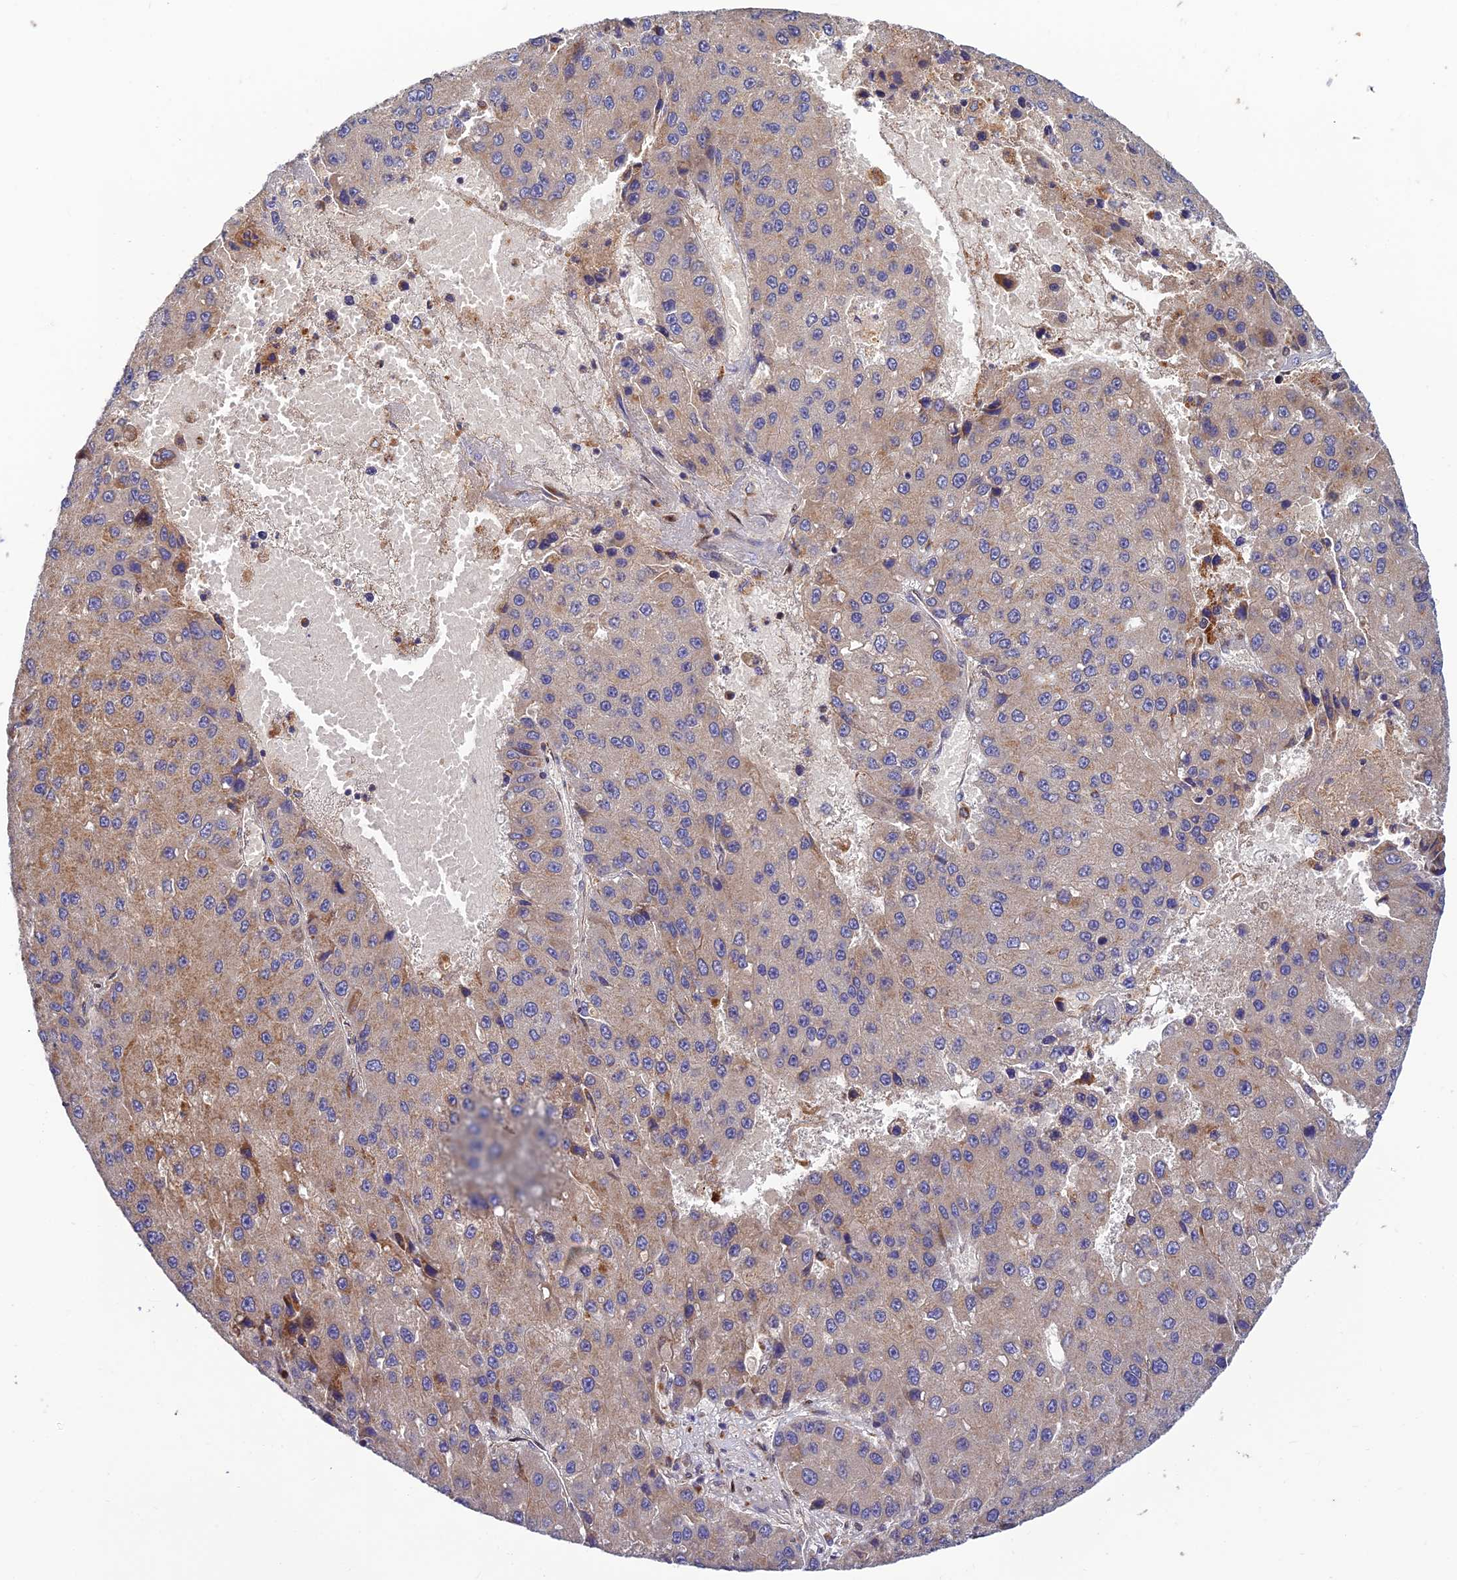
{"staining": {"intensity": "moderate", "quantity": "25%-75%", "location": "cytoplasmic/membranous"}, "tissue": "liver cancer", "cell_type": "Tumor cells", "image_type": "cancer", "snomed": [{"axis": "morphology", "description": "Carcinoma, Hepatocellular, NOS"}, {"axis": "topography", "description": "Liver"}], "caption": "A histopathology image of liver cancer stained for a protein shows moderate cytoplasmic/membranous brown staining in tumor cells.", "gene": "PODNL1", "patient": {"sex": "female", "age": 73}}